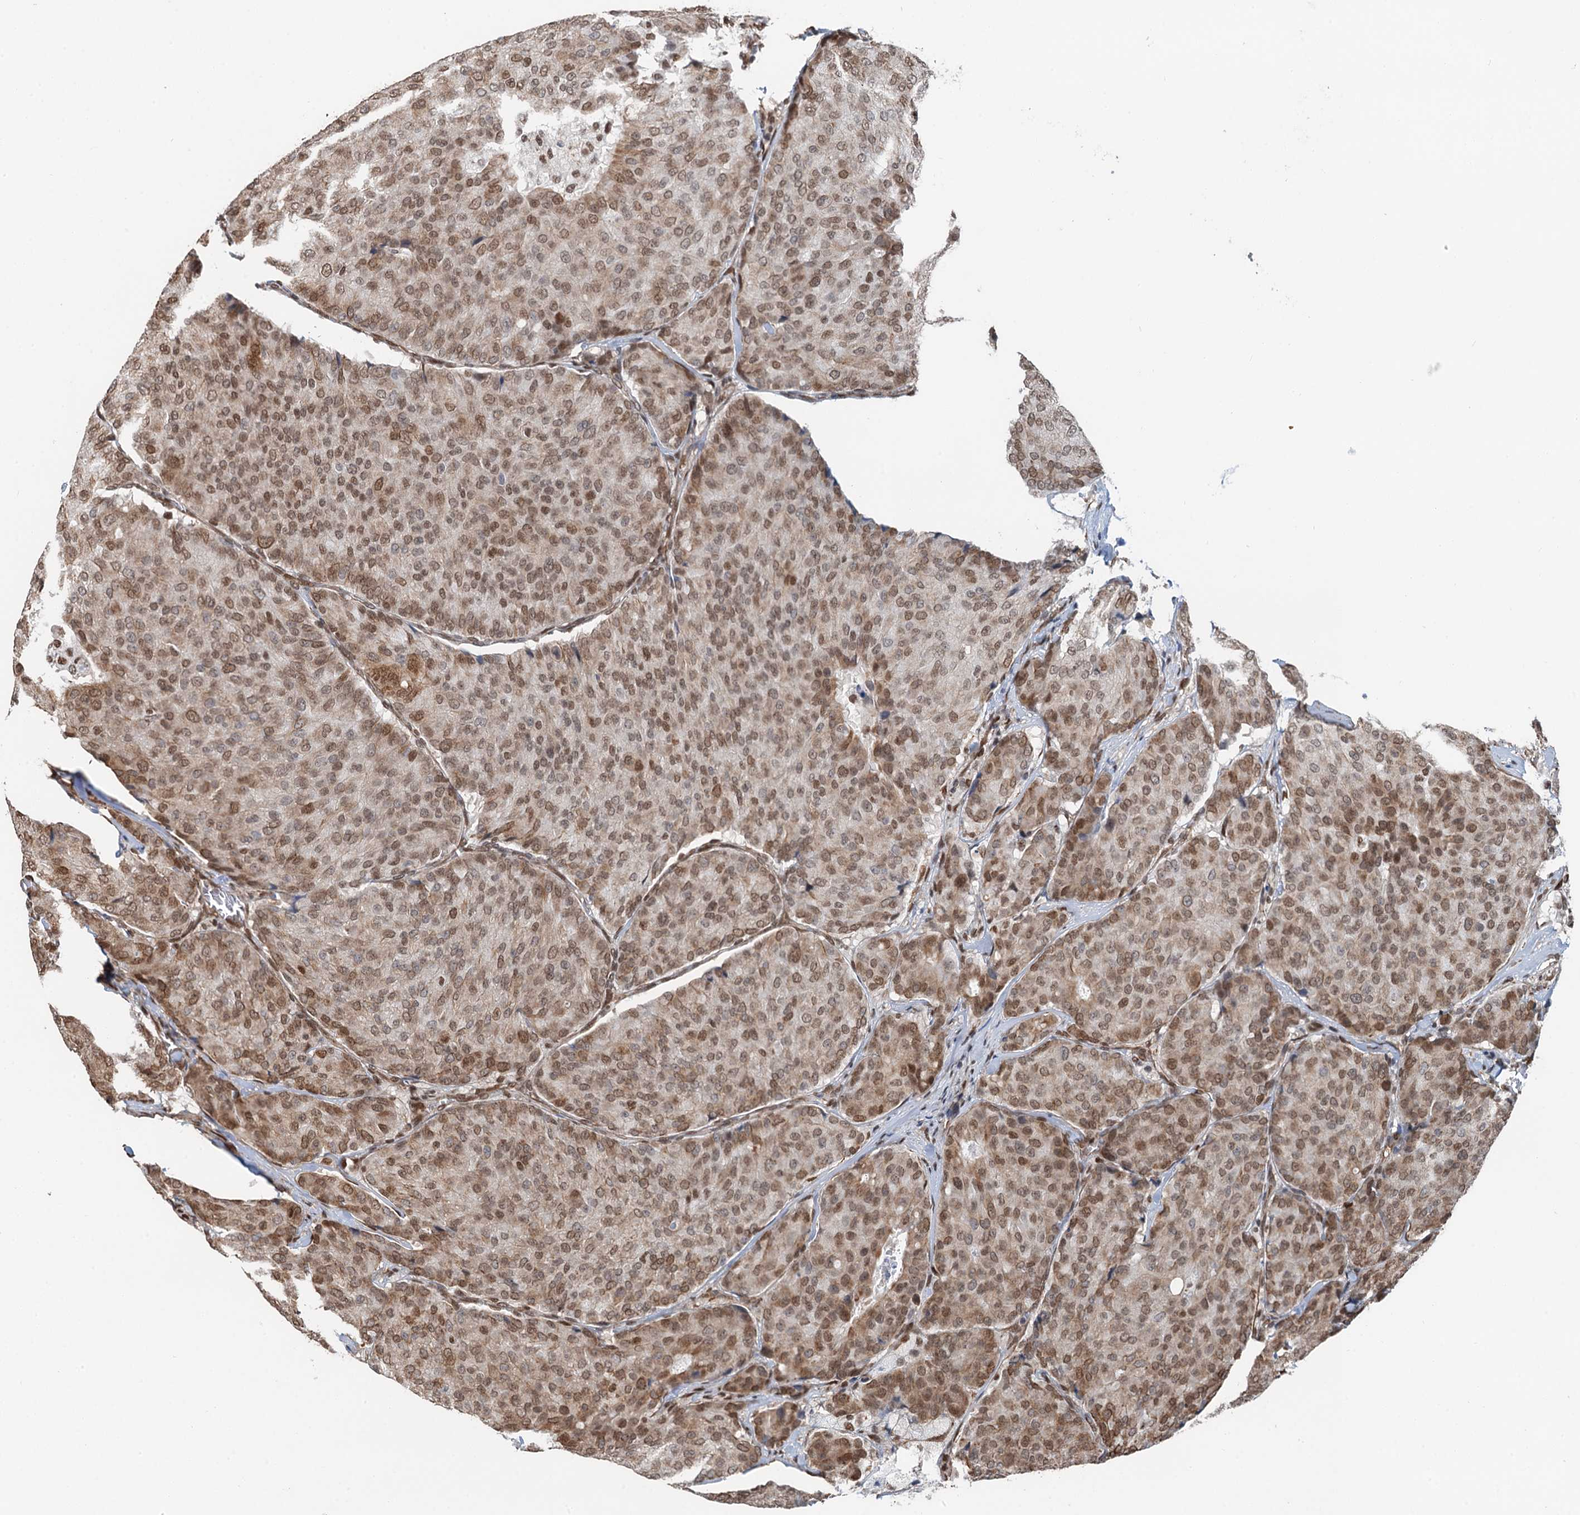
{"staining": {"intensity": "moderate", "quantity": ">75%", "location": "cytoplasmic/membranous,nuclear"}, "tissue": "breast cancer", "cell_type": "Tumor cells", "image_type": "cancer", "snomed": [{"axis": "morphology", "description": "Duct carcinoma"}, {"axis": "topography", "description": "Breast"}], "caption": "Protein staining reveals moderate cytoplasmic/membranous and nuclear staining in approximately >75% of tumor cells in infiltrating ductal carcinoma (breast).", "gene": "CFDP1", "patient": {"sex": "female", "age": 75}}